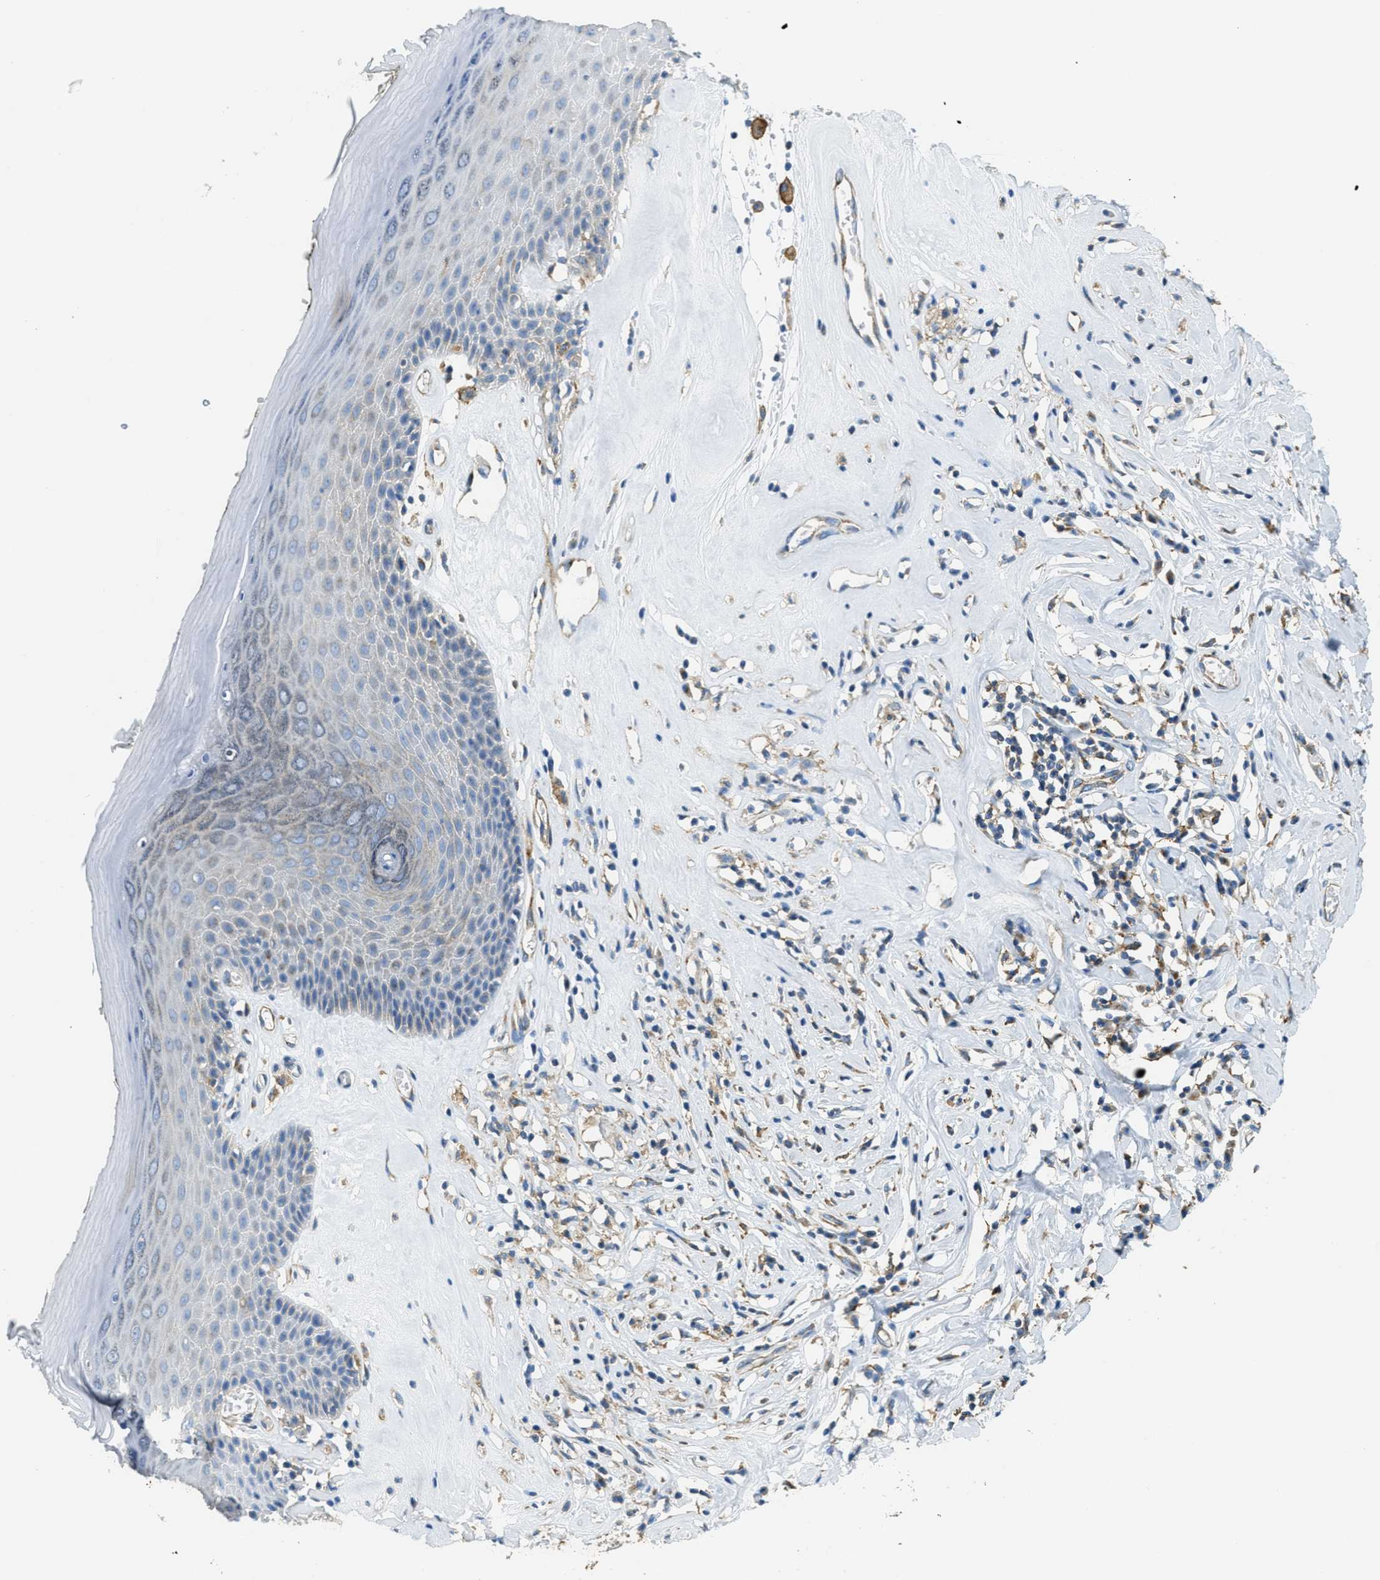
{"staining": {"intensity": "weak", "quantity": "<25%", "location": "cytoplasmic/membranous"}, "tissue": "skin", "cell_type": "Epidermal cells", "image_type": "normal", "snomed": [{"axis": "morphology", "description": "Normal tissue, NOS"}, {"axis": "morphology", "description": "Inflammation, NOS"}, {"axis": "topography", "description": "Vulva"}], "caption": "IHC photomicrograph of unremarkable human skin stained for a protein (brown), which reveals no expression in epidermal cells. (Brightfield microscopy of DAB (3,3'-diaminobenzidine) IHC at high magnification).", "gene": "AP2B1", "patient": {"sex": "female", "age": 84}}